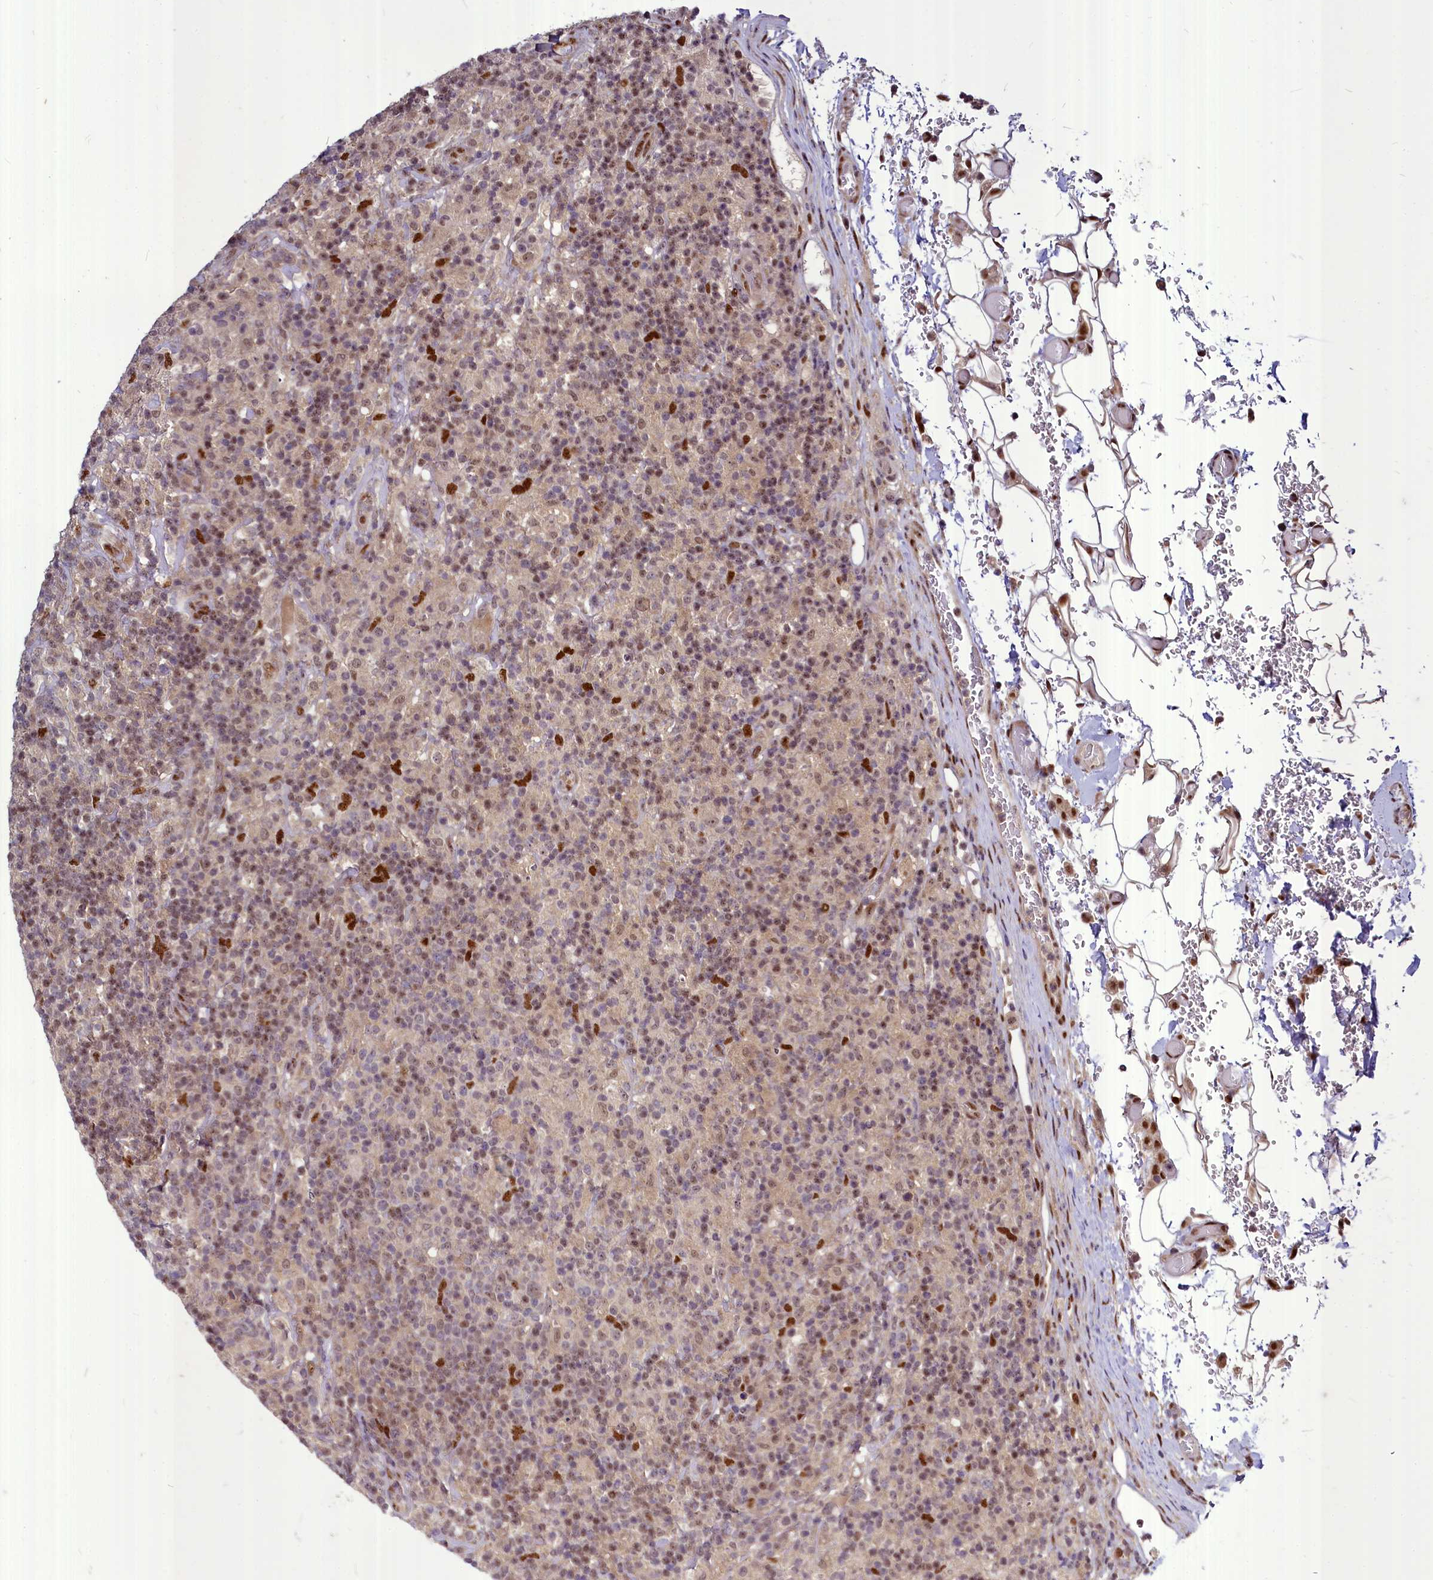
{"staining": {"intensity": "weak", "quantity": ">75%", "location": "nuclear"}, "tissue": "lymphoma", "cell_type": "Tumor cells", "image_type": "cancer", "snomed": [{"axis": "morphology", "description": "Hodgkin's disease, NOS"}, {"axis": "topography", "description": "Lymph node"}], "caption": "Protein staining by IHC shows weak nuclear staining in approximately >75% of tumor cells in Hodgkin's disease.", "gene": "MAML2", "patient": {"sex": "male", "age": 70}}